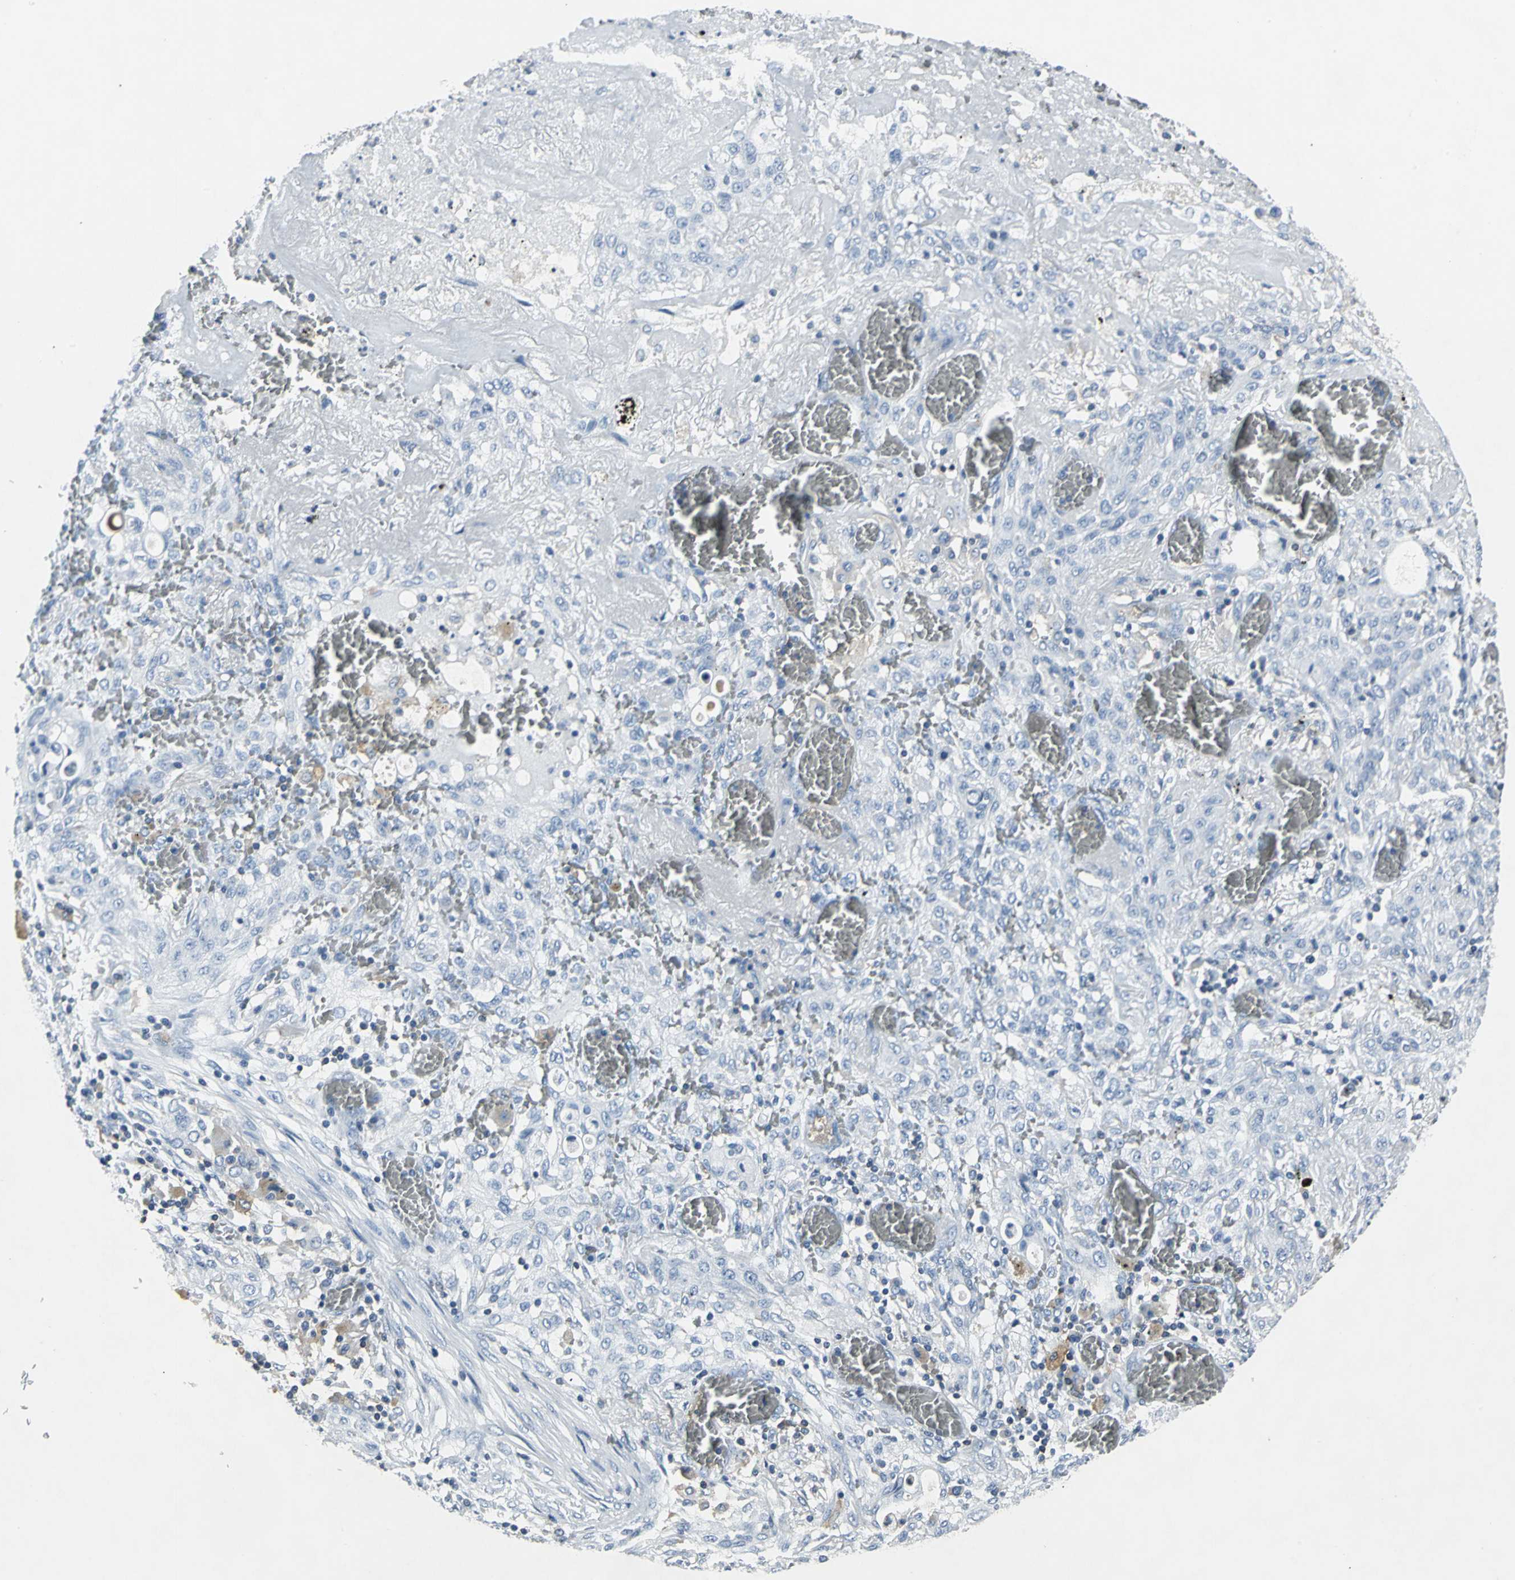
{"staining": {"intensity": "negative", "quantity": "none", "location": "none"}, "tissue": "lung cancer", "cell_type": "Tumor cells", "image_type": "cancer", "snomed": [{"axis": "morphology", "description": "Squamous cell carcinoma, NOS"}, {"axis": "topography", "description": "Lung"}], "caption": "IHC of lung squamous cell carcinoma displays no positivity in tumor cells. (DAB (3,3'-diaminobenzidine) IHC with hematoxylin counter stain).", "gene": "IQGAP2", "patient": {"sex": "female", "age": 47}}